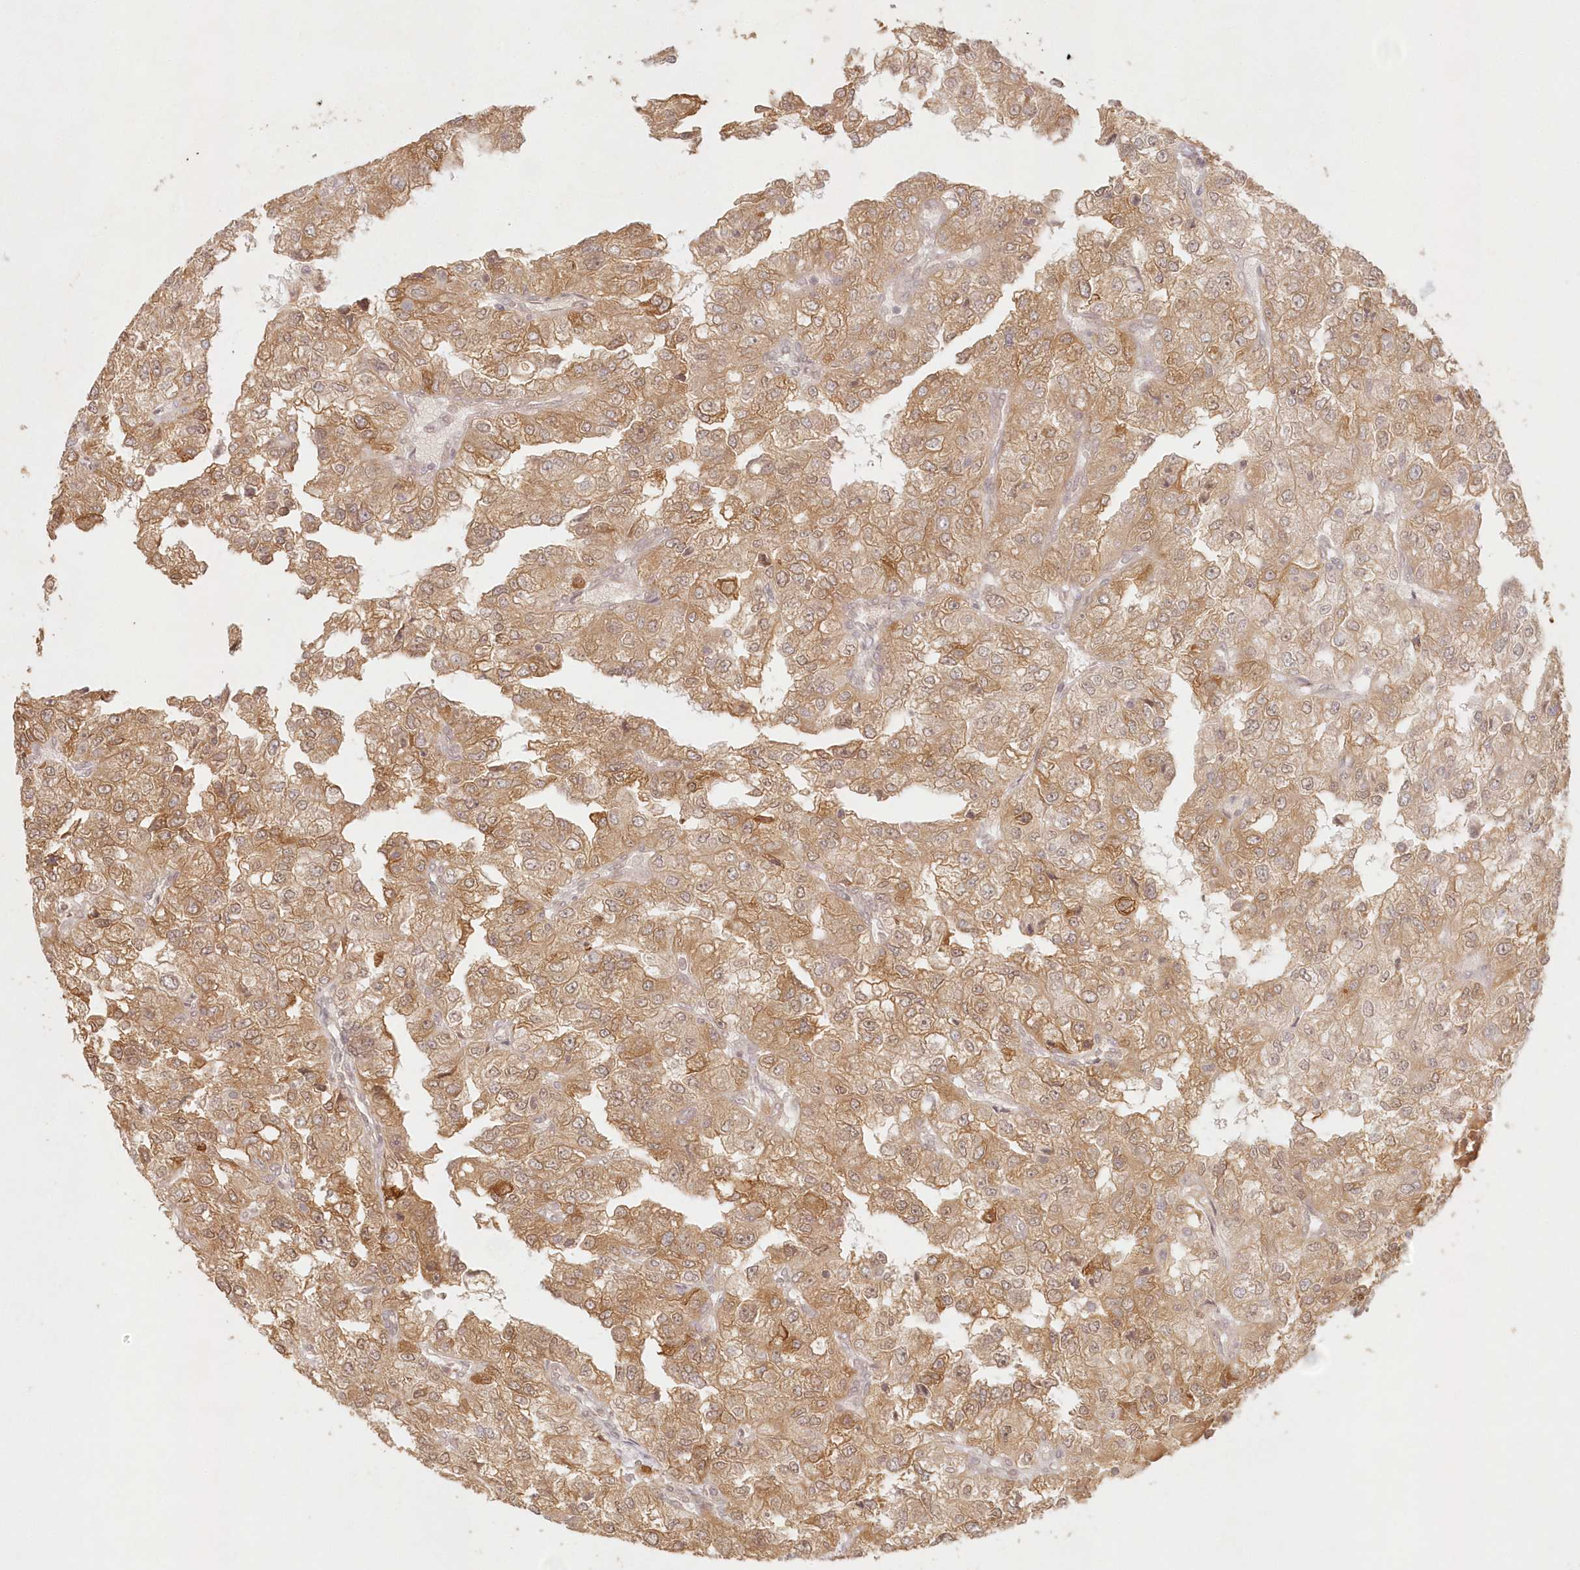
{"staining": {"intensity": "moderate", "quantity": ">75%", "location": "cytoplasmic/membranous"}, "tissue": "renal cancer", "cell_type": "Tumor cells", "image_type": "cancer", "snomed": [{"axis": "morphology", "description": "Adenocarcinoma, NOS"}, {"axis": "topography", "description": "Kidney"}], "caption": "The photomicrograph shows immunohistochemical staining of renal cancer. There is moderate cytoplasmic/membranous staining is appreciated in approximately >75% of tumor cells.", "gene": "KIAA0232", "patient": {"sex": "female", "age": 54}}